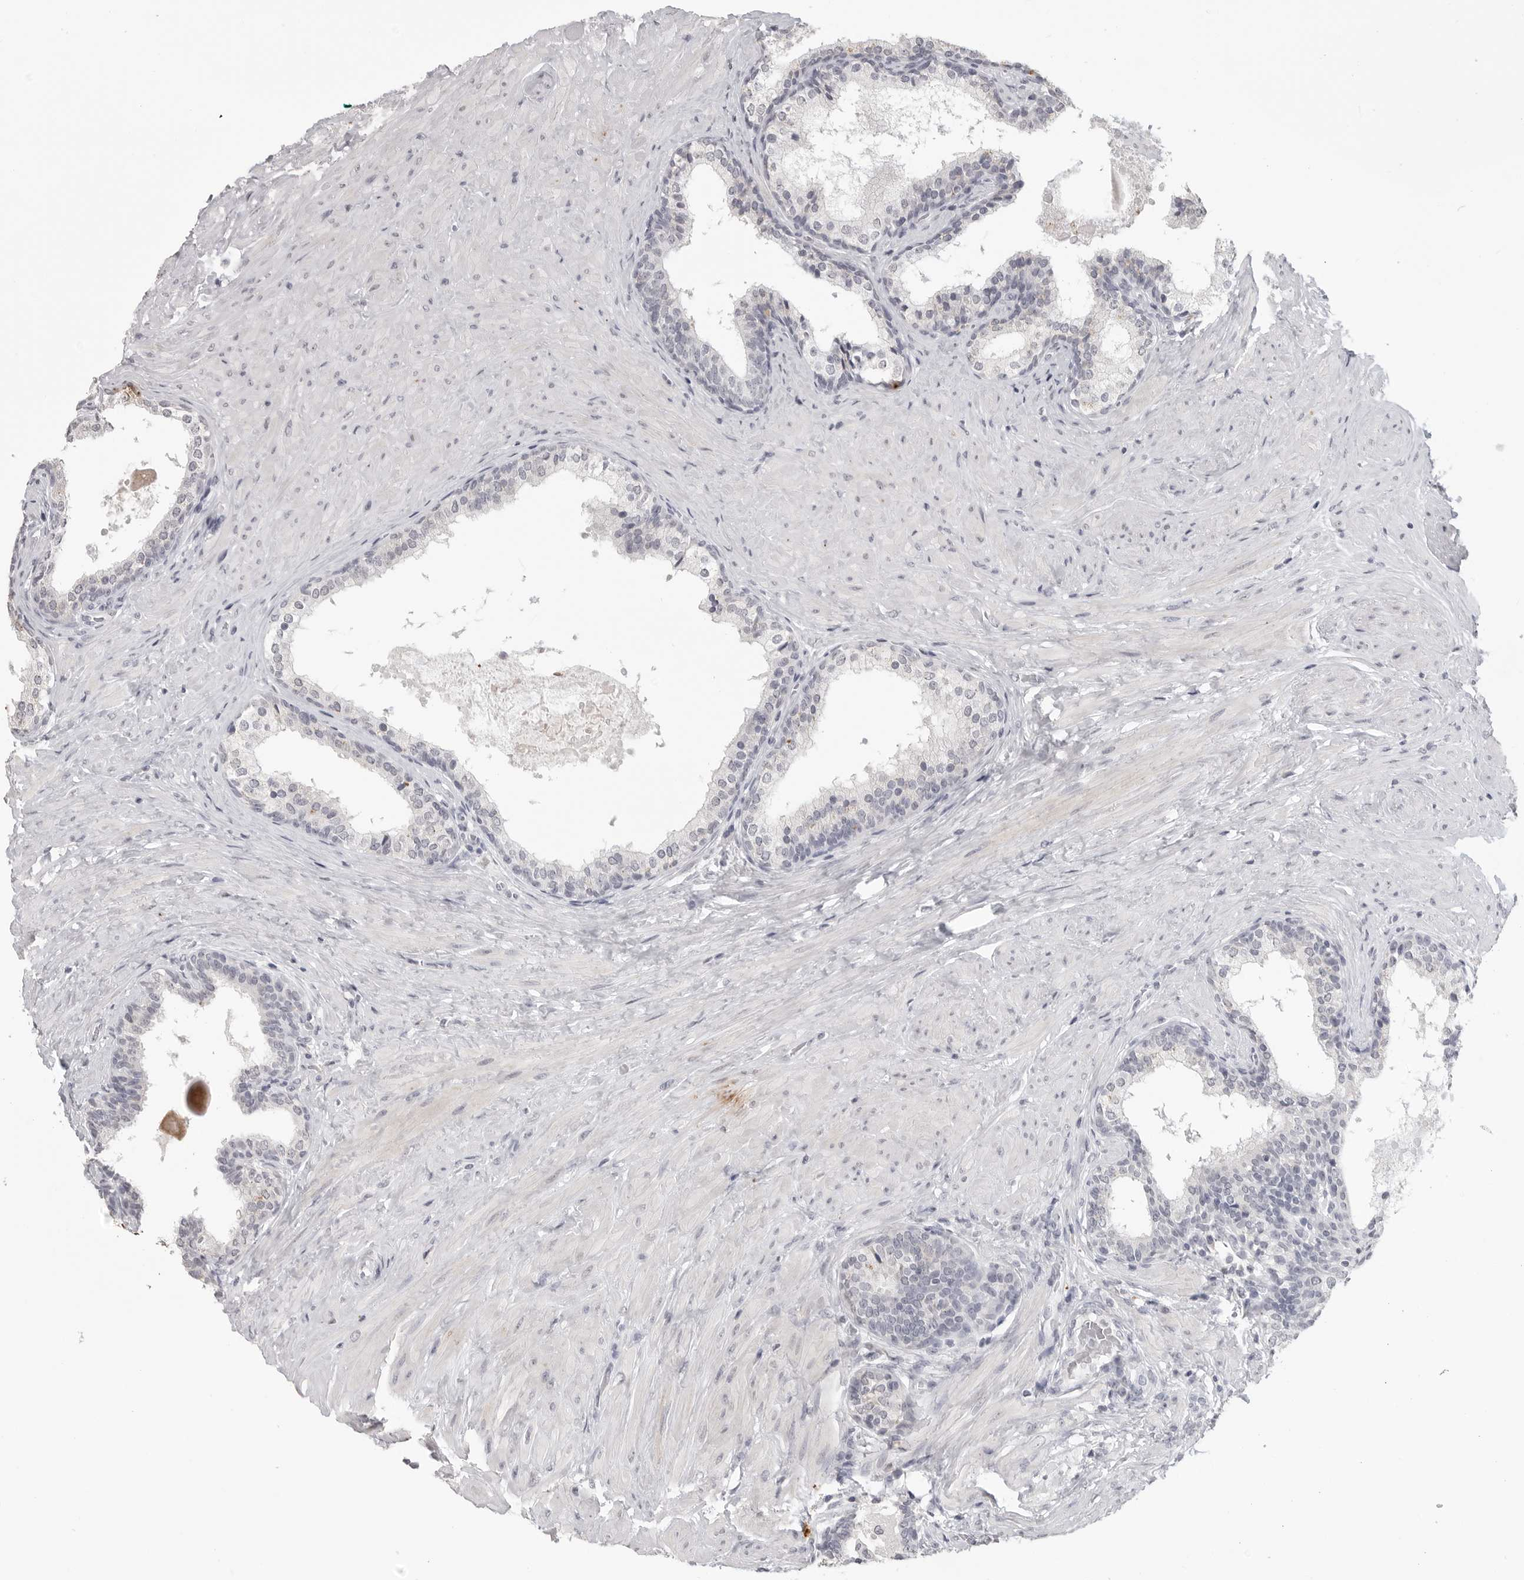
{"staining": {"intensity": "negative", "quantity": "none", "location": "none"}, "tissue": "prostate cancer", "cell_type": "Tumor cells", "image_type": "cancer", "snomed": [{"axis": "morphology", "description": "Adenocarcinoma, High grade"}, {"axis": "topography", "description": "Prostate"}], "caption": "High magnification brightfield microscopy of prostate cancer (high-grade adenocarcinoma) stained with DAB (brown) and counterstained with hematoxylin (blue): tumor cells show no significant expression.", "gene": "PRSS1", "patient": {"sex": "male", "age": 56}}